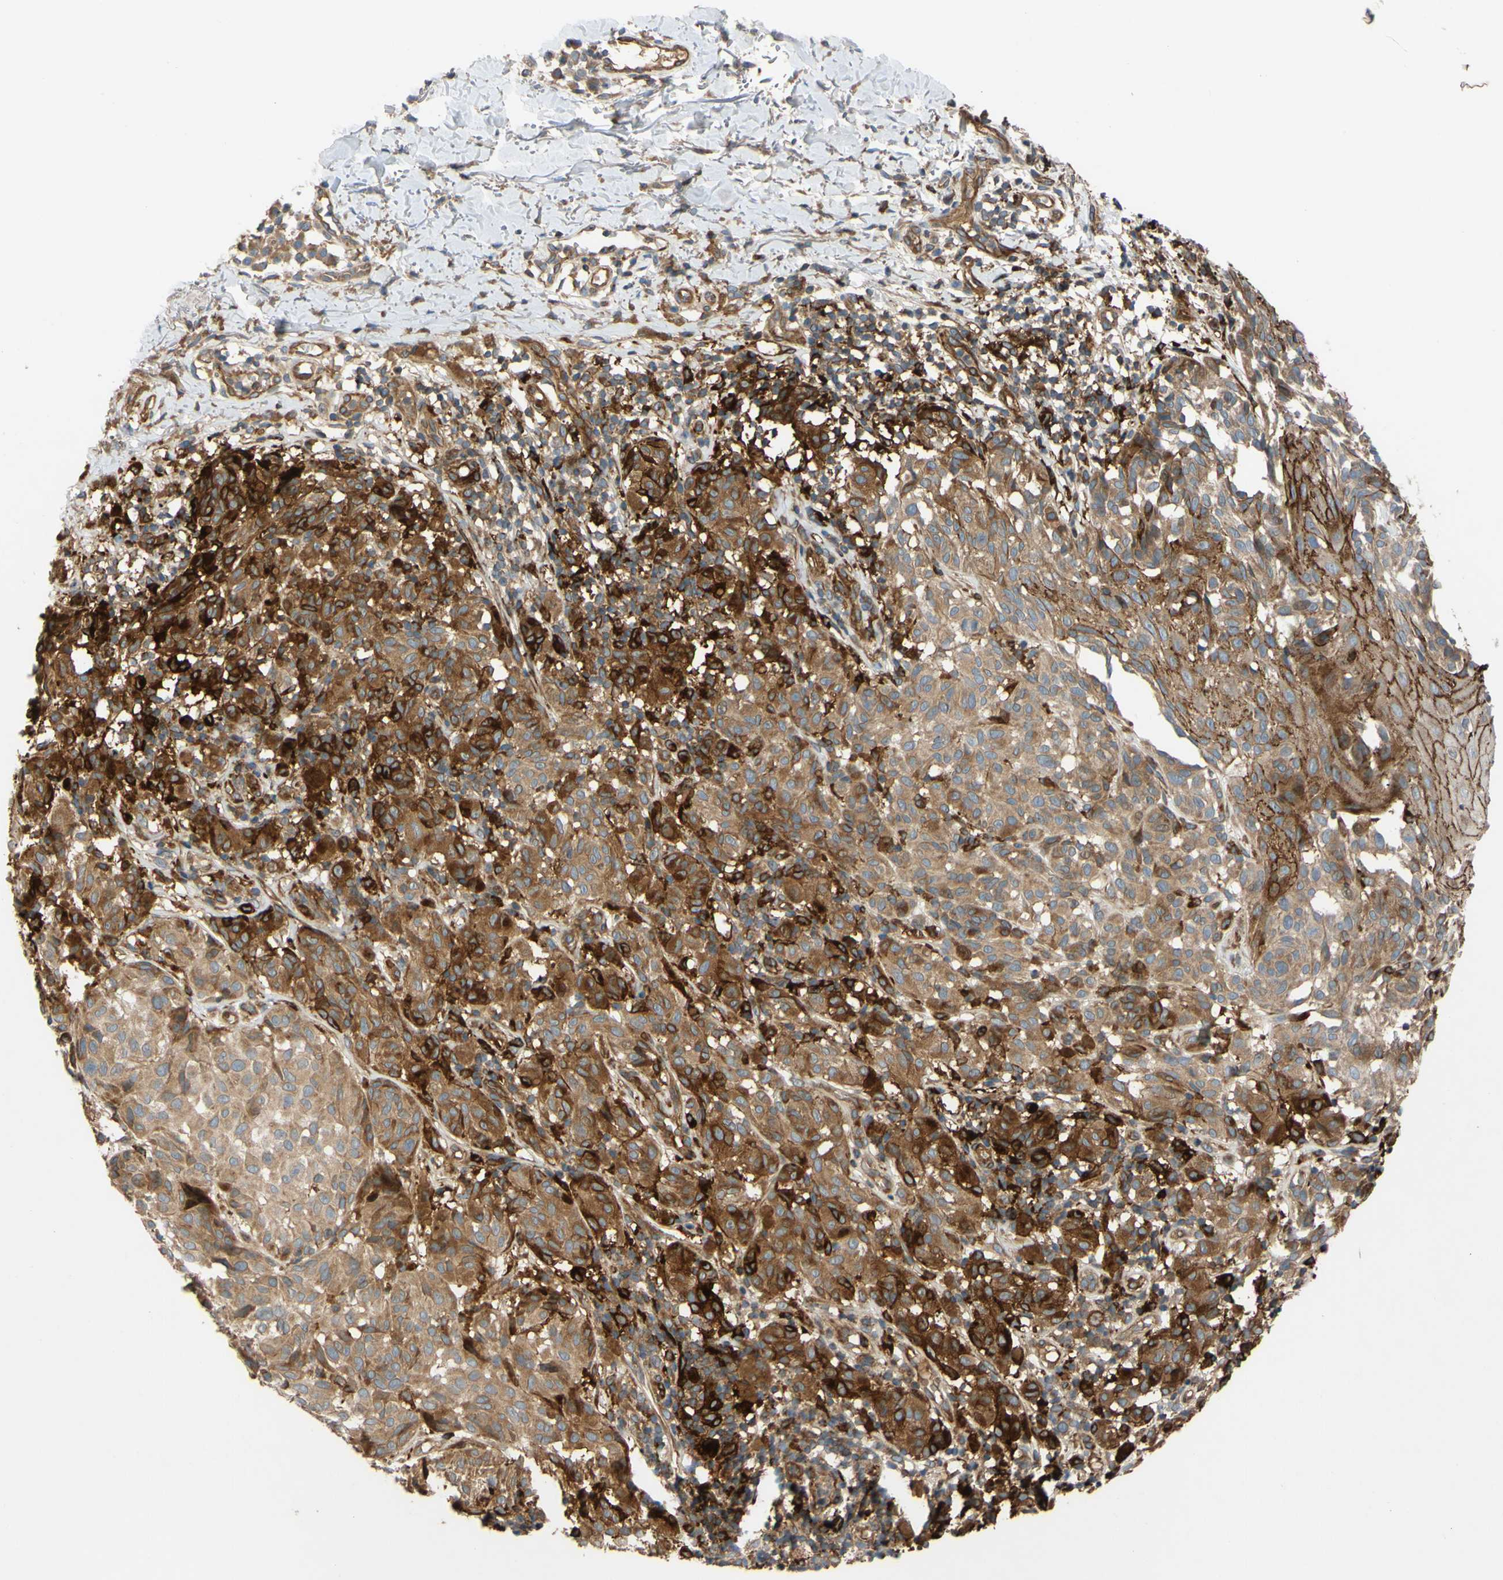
{"staining": {"intensity": "moderate", "quantity": ">75%", "location": "cytoplasmic/membranous"}, "tissue": "melanoma", "cell_type": "Tumor cells", "image_type": "cancer", "snomed": [{"axis": "morphology", "description": "Malignant melanoma, NOS"}, {"axis": "topography", "description": "Skin"}], "caption": "IHC (DAB (3,3'-diaminobenzidine)) staining of human melanoma shows moderate cytoplasmic/membranous protein positivity in approximately >75% of tumor cells.", "gene": "SPTLC1", "patient": {"sex": "female", "age": 46}}